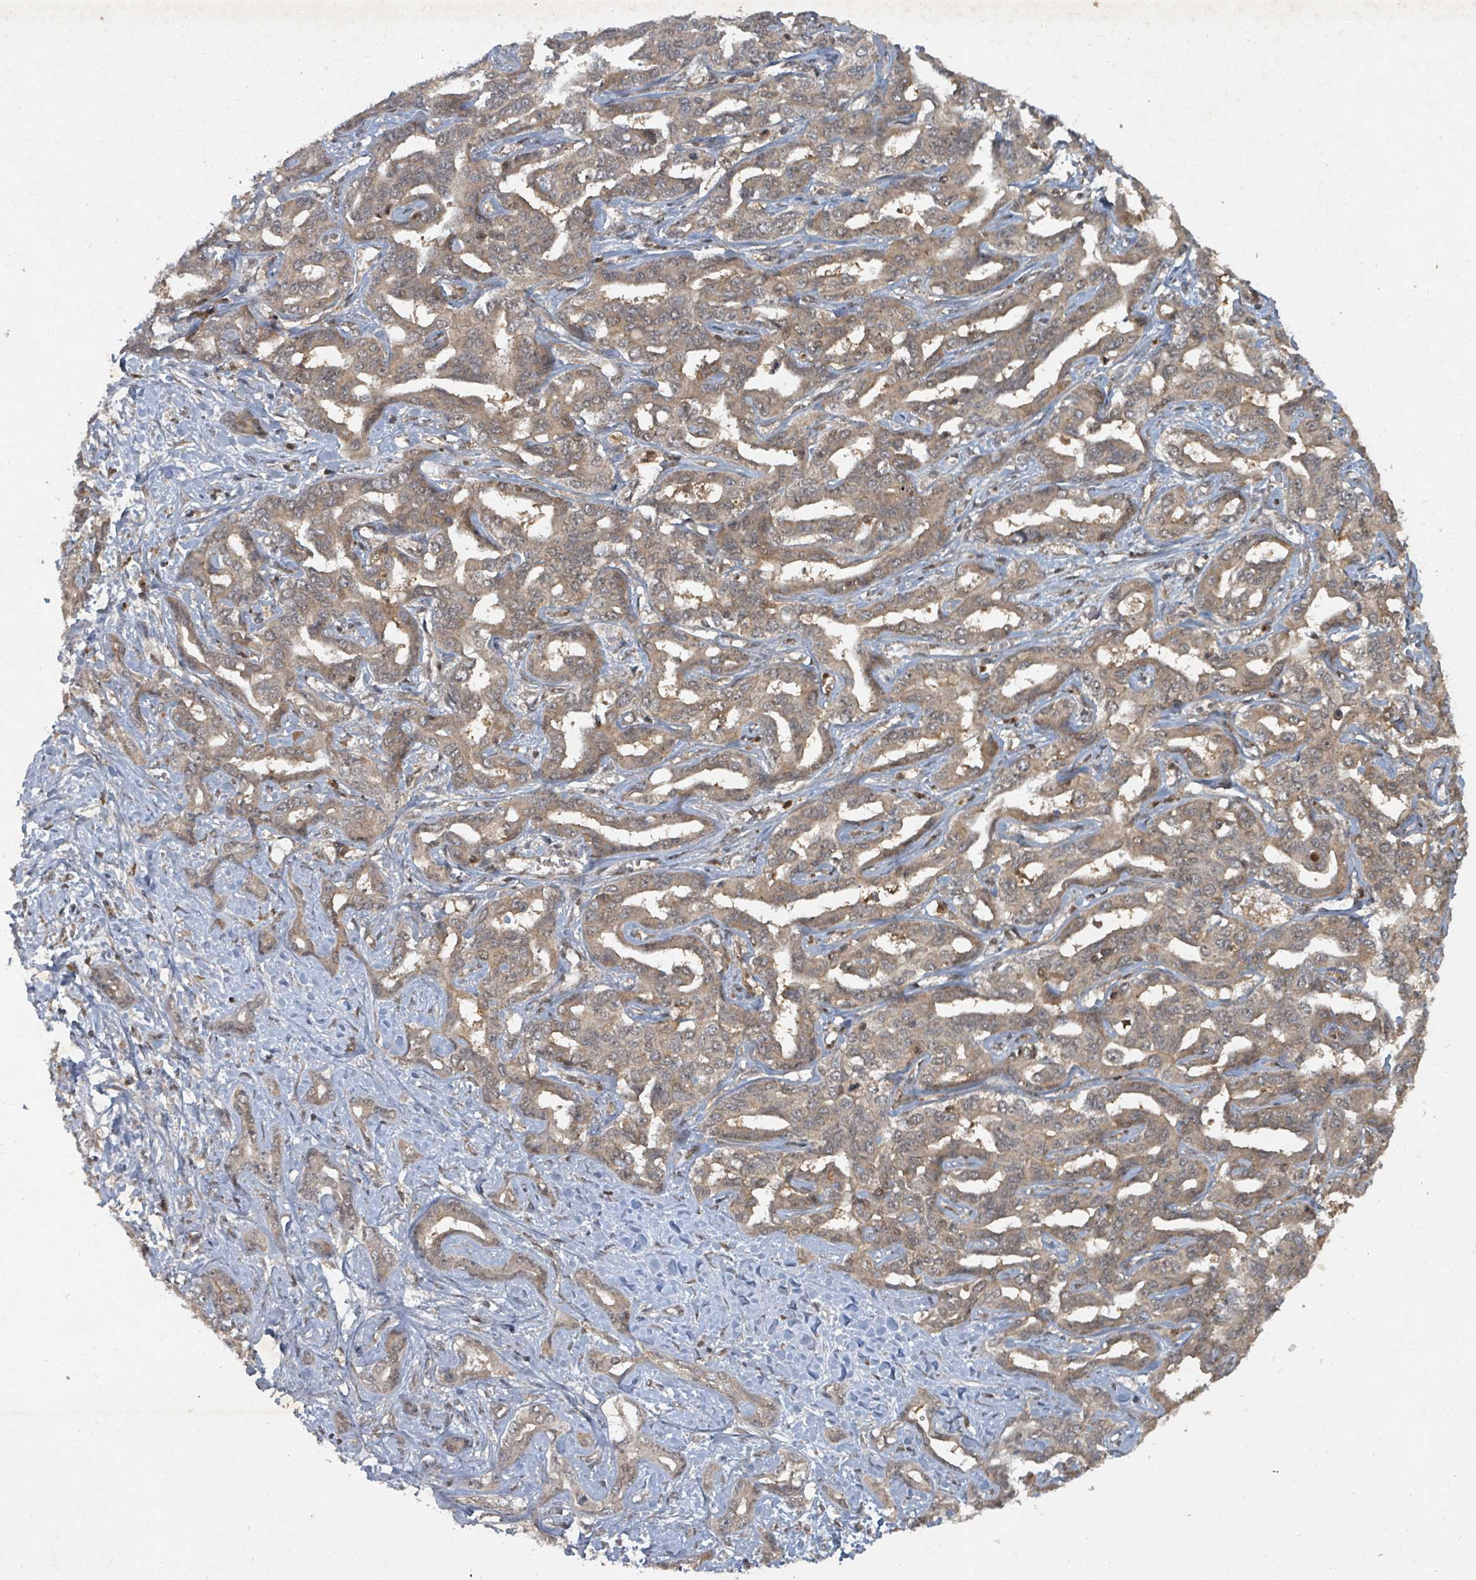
{"staining": {"intensity": "weak", "quantity": ">75%", "location": "cytoplasmic/membranous,nuclear"}, "tissue": "liver cancer", "cell_type": "Tumor cells", "image_type": "cancer", "snomed": [{"axis": "morphology", "description": "Cholangiocarcinoma"}, {"axis": "topography", "description": "Liver"}], "caption": "This histopathology image reveals immunohistochemistry staining of human liver cancer (cholangiocarcinoma), with low weak cytoplasmic/membranous and nuclear staining in about >75% of tumor cells.", "gene": "KDM4E", "patient": {"sex": "male", "age": 59}}